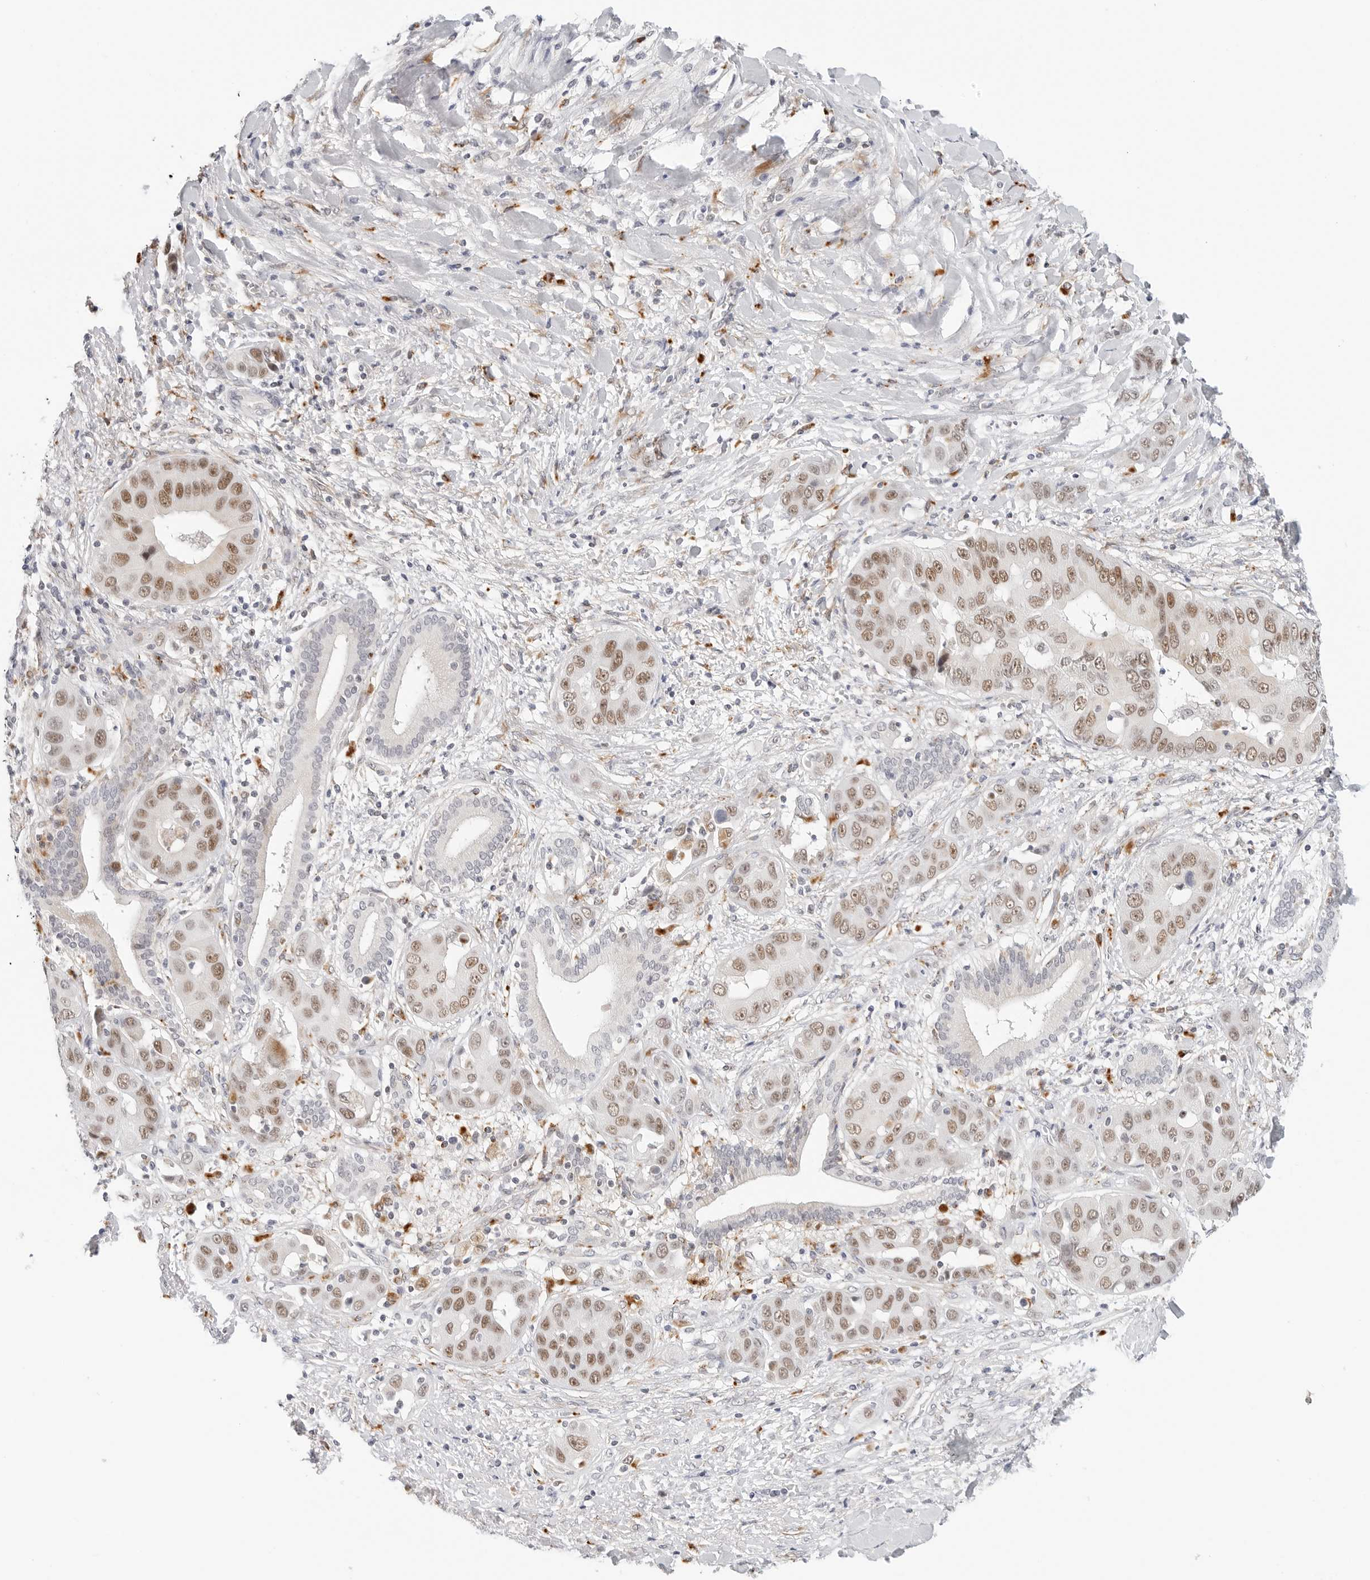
{"staining": {"intensity": "moderate", "quantity": "25%-75%", "location": "nuclear"}, "tissue": "liver cancer", "cell_type": "Tumor cells", "image_type": "cancer", "snomed": [{"axis": "morphology", "description": "Cholangiocarcinoma"}, {"axis": "topography", "description": "Liver"}], "caption": "Immunohistochemistry (IHC) photomicrograph of cholangiocarcinoma (liver) stained for a protein (brown), which demonstrates medium levels of moderate nuclear expression in approximately 25%-75% of tumor cells.", "gene": "TSEN2", "patient": {"sex": "female", "age": 52}}